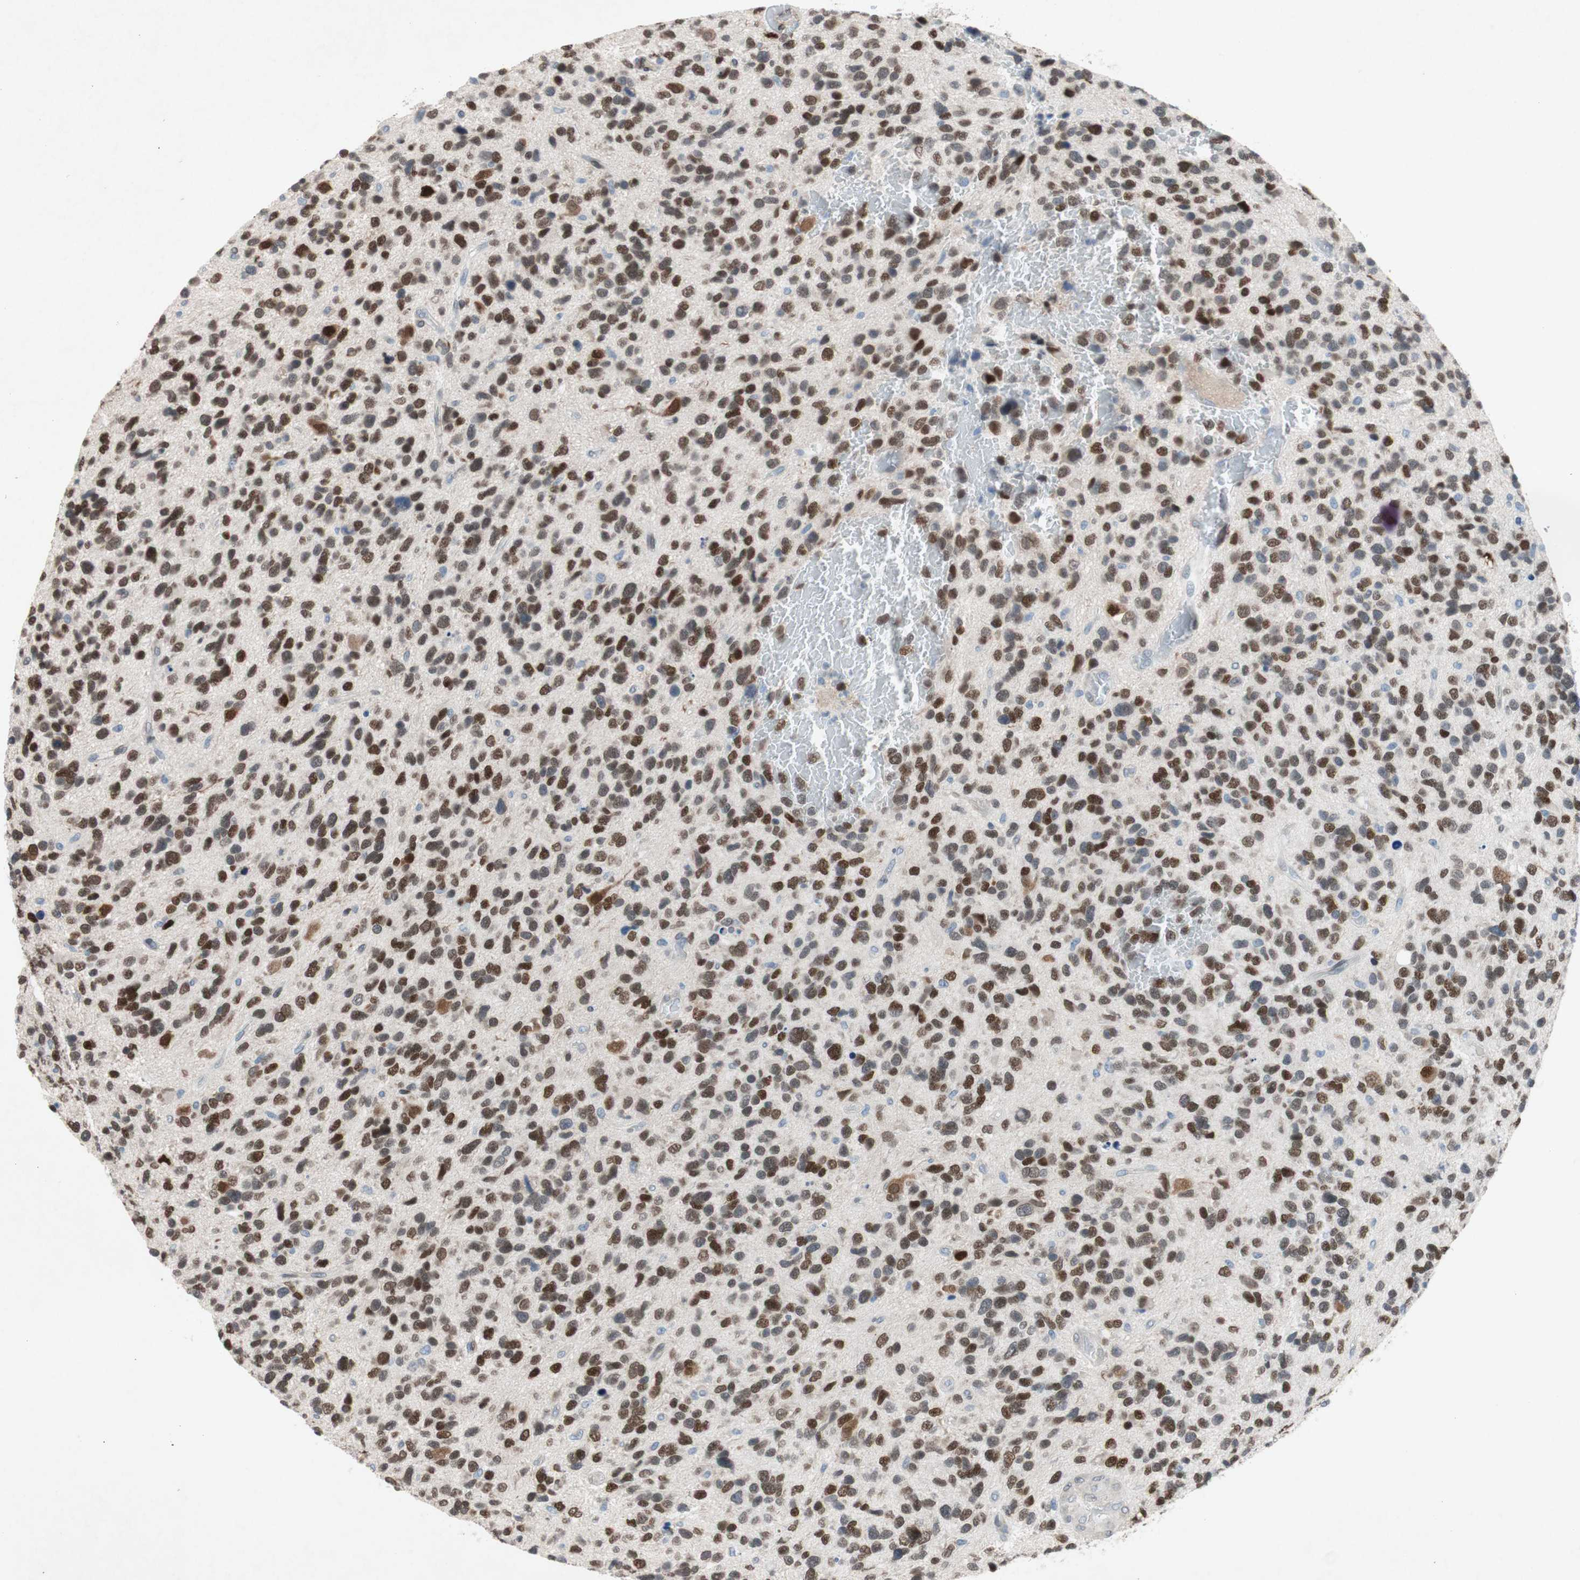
{"staining": {"intensity": "strong", "quantity": ">75%", "location": "nuclear"}, "tissue": "glioma", "cell_type": "Tumor cells", "image_type": "cancer", "snomed": [{"axis": "morphology", "description": "Glioma, malignant, High grade"}, {"axis": "topography", "description": "Brain"}], "caption": "A high amount of strong nuclear positivity is appreciated in about >75% of tumor cells in malignant high-grade glioma tissue.", "gene": "ARNT2", "patient": {"sex": "female", "age": 58}}